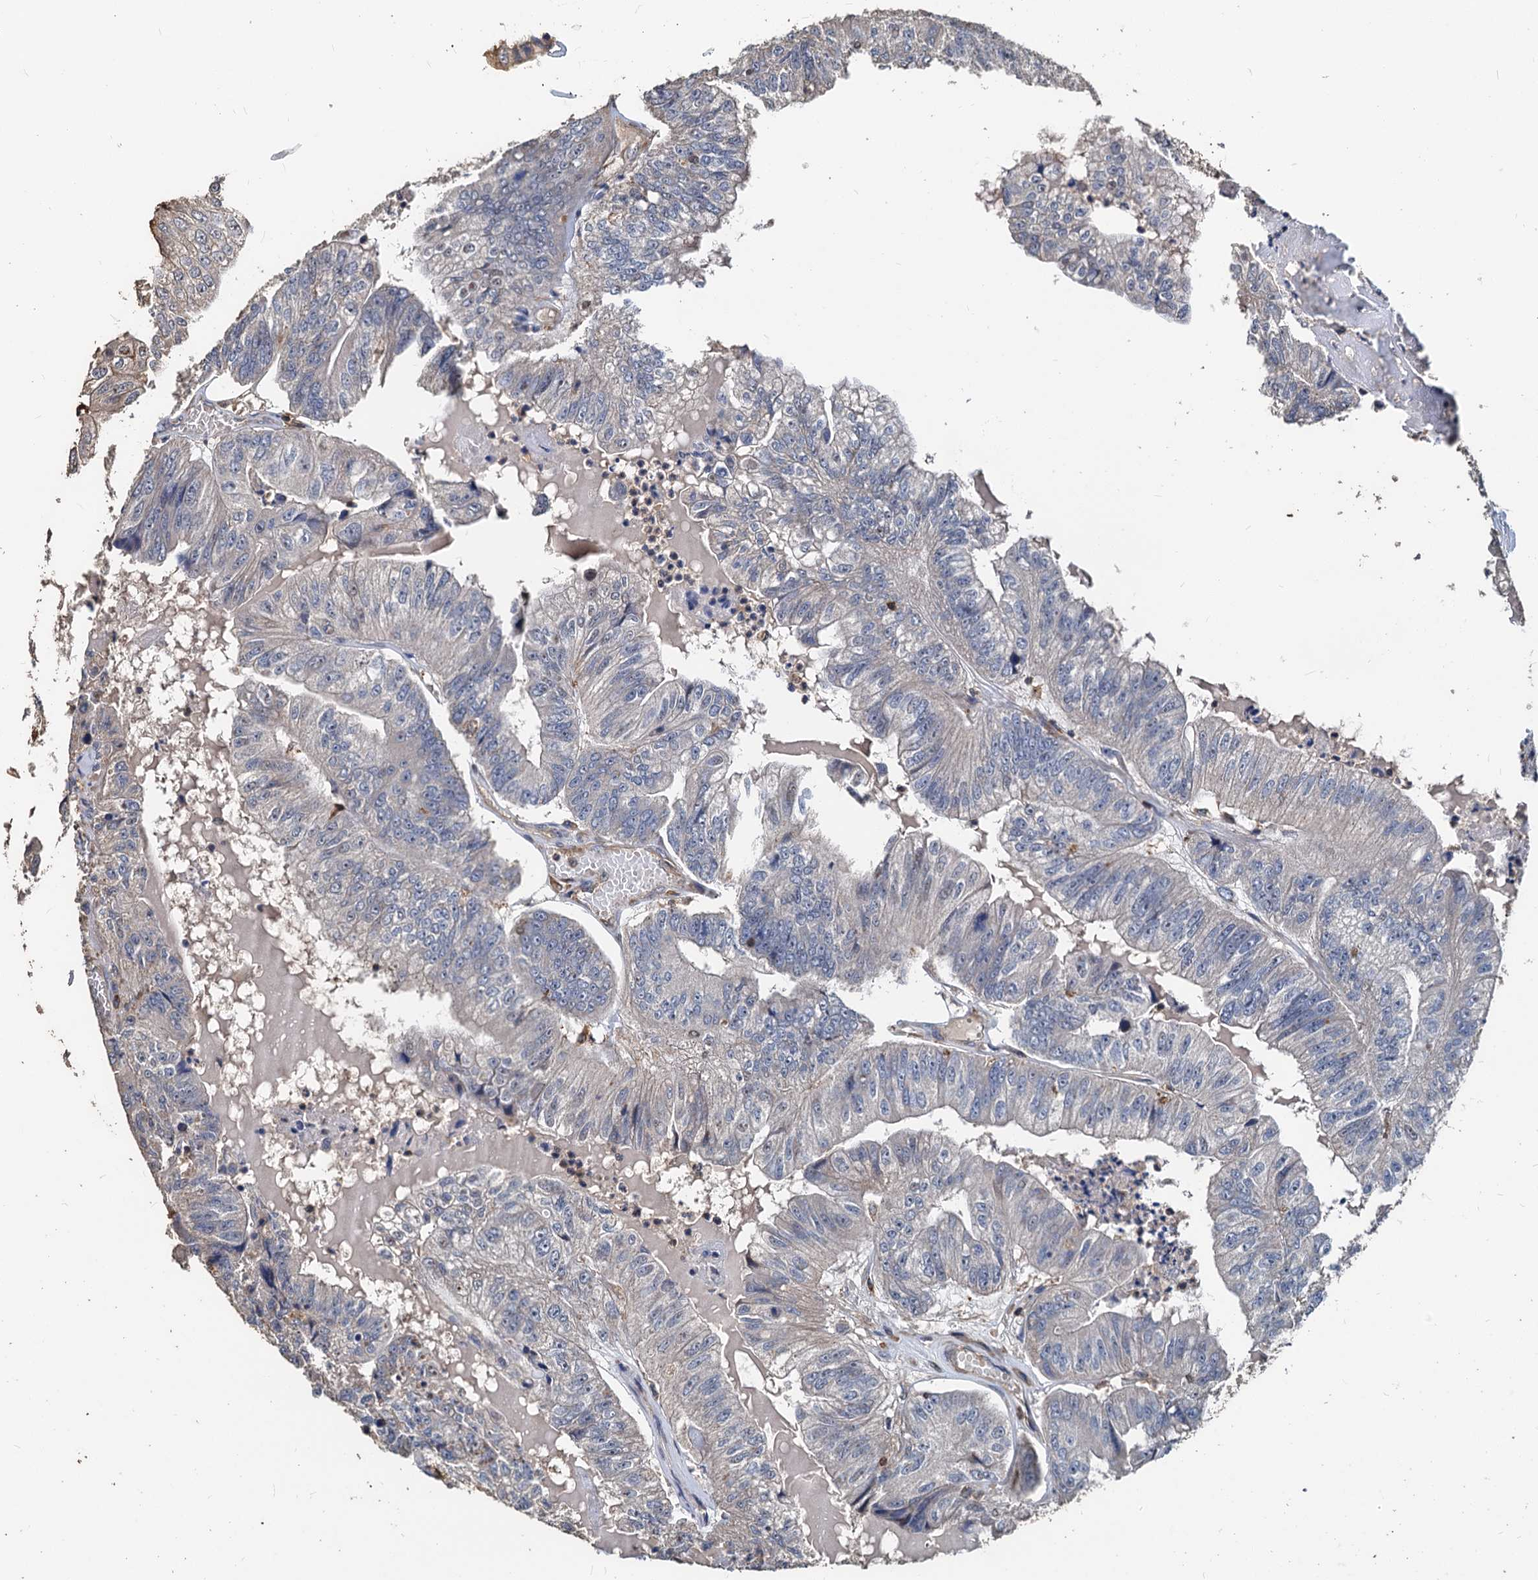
{"staining": {"intensity": "negative", "quantity": "none", "location": "none"}, "tissue": "colorectal cancer", "cell_type": "Tumor cells", "image_type": "cancer", "snomed": [{"axis": "morphology", "description": "Adenocarcinoma, NOS"}, {"axis": "topography", "description": "Colon"}], "caption": "Tumor cells are negative for protein expression in human colorectal cancer.", "gene": "LCP2", "patient": {"sex": "female", "age": 67}}